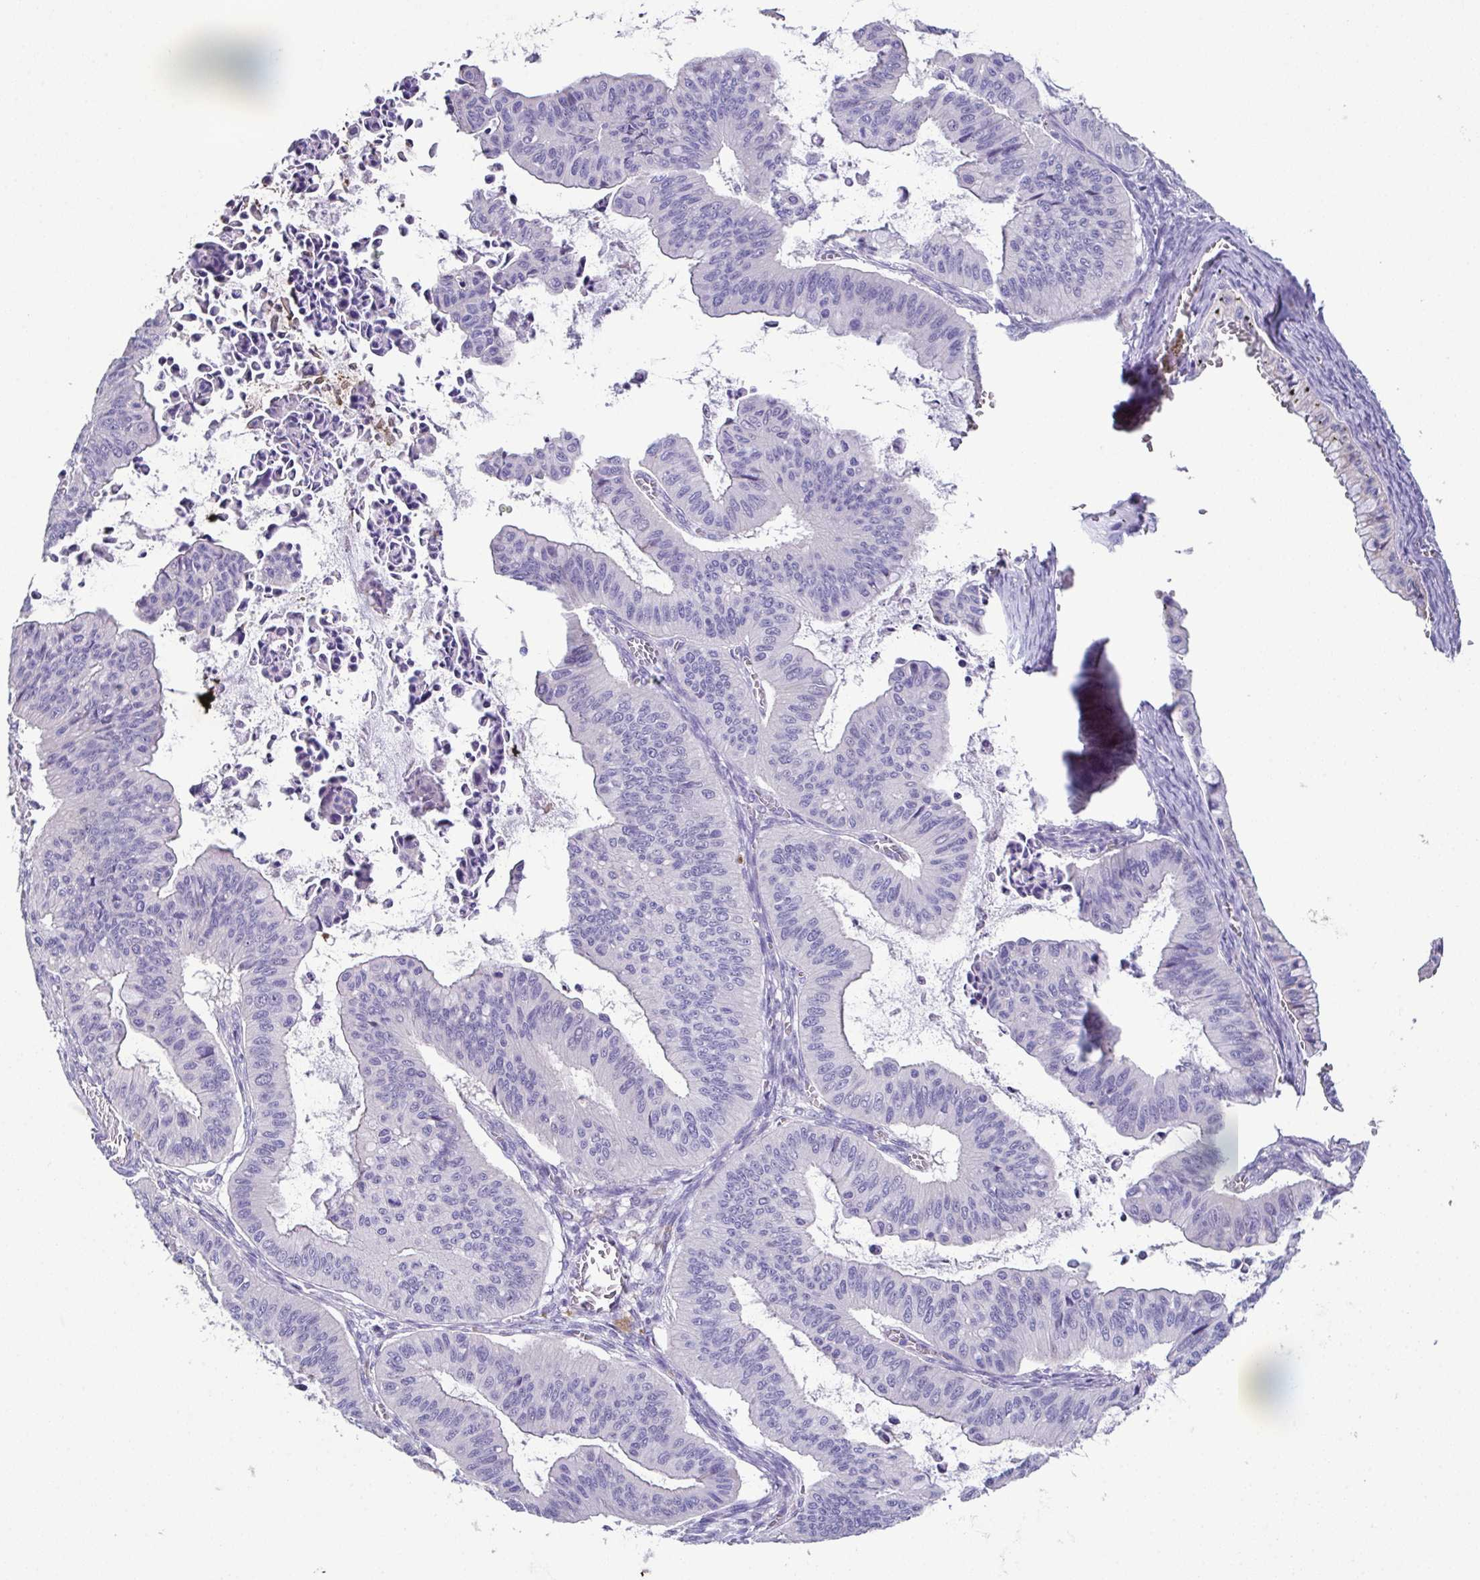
{"staining": {"intensity": "negative", "quantity": "none", "location": "none"}, "tissue": "ovarian cancer", "cell_type": "Tumor cells", "image_type": "cancer", "snomed": [{"axis": "morphology", "description": "Cystadenocarcinoma, mucinous, NOS"}, {"axis": "topography", "description": "Ovary"}], "caption": "This photomicrograph is of ovarian mucinous cystadenocarcinoma stained with immunohistochemistry to label a protein in brown with the nuclei are counter-stained blue. There is no staining in tumor cells.", "gene": "MARCO", "patient": {"sex": "female", "age": 72}}